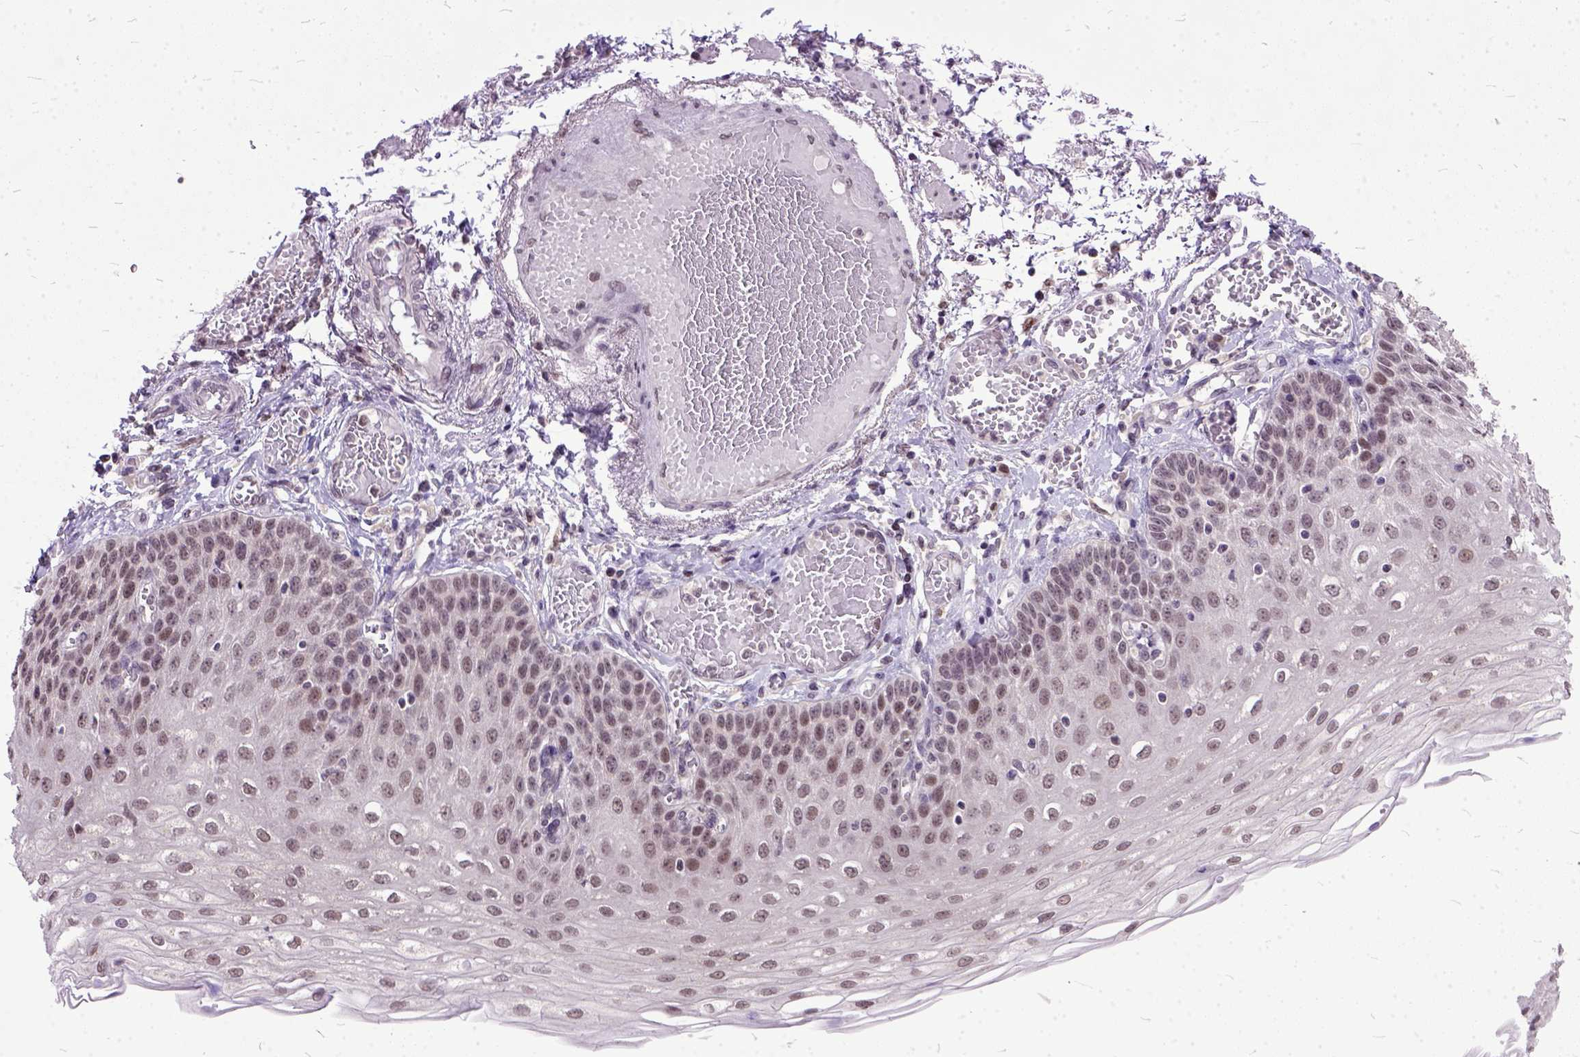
{"staining": {"intensity": "moderate", "quantity": ">75%", "location": "nuclear"}, "tissue": "esophagus", "cell_type": "Squamous epithelial cells", "image_type": "normal", "snomed": [{"axis": "morphology", "description": "Normal tissue, NOS"}, {"axis": "morphology", "description": "Adenocarcinoma, NOS"}, {"axis": "topography", "description": "Esophagus"}], "caption": "Esophagus stained for a protein displays moderate nuclear positivity in squamous epithelial cells. Immunohistochemistry stains the protein of interest in brown and the nuclei are stained blue.", "gene": "ORC5", "patient": {"sex": "male", "age": 81}}